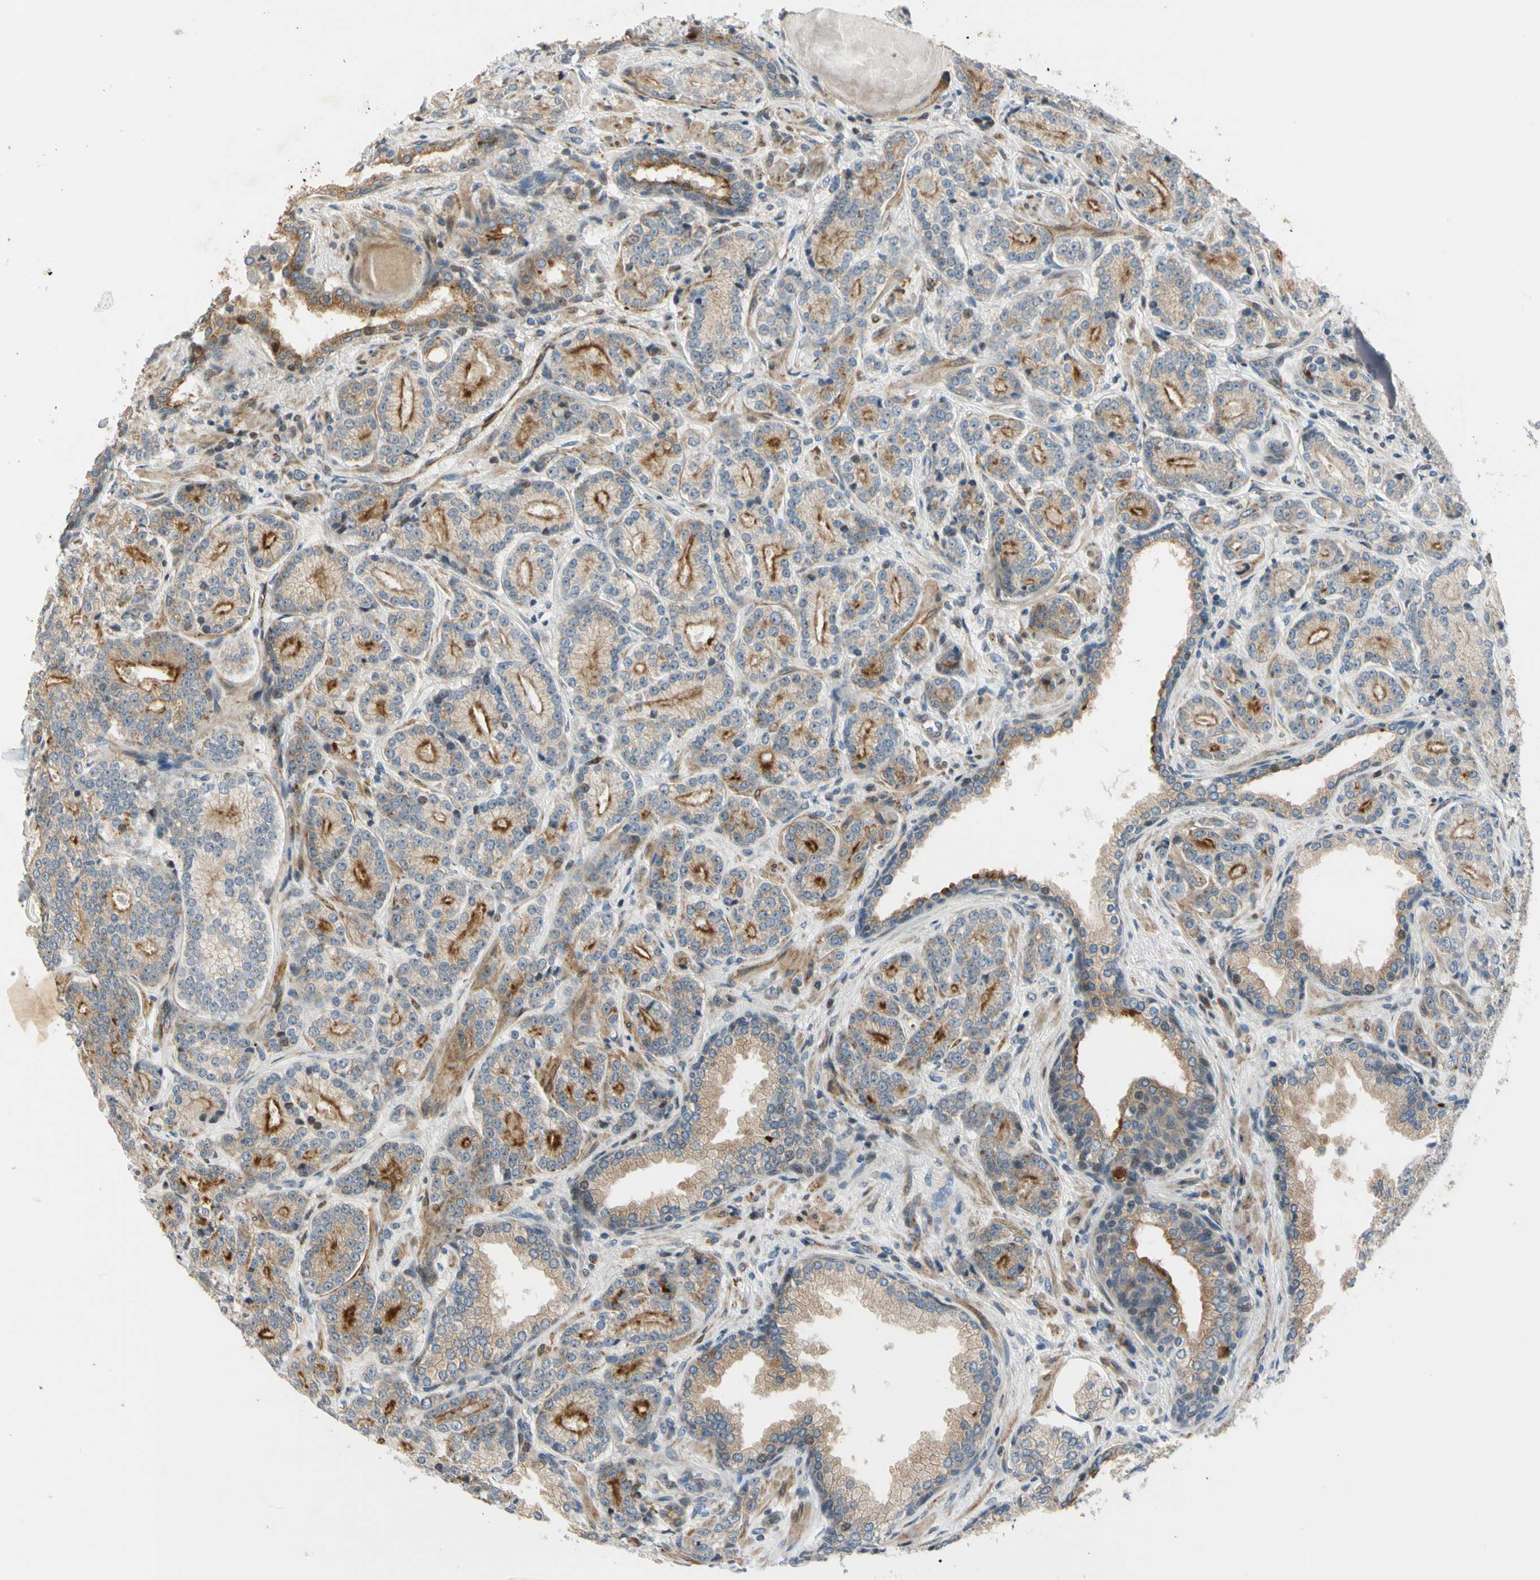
{"staining": {"intensity": "strong", "quantity": "25%-75%", "location": "cytoplasmic/membranous"}, "tissue": "prostate cancer", "cell_type": "Tumor cells", "image_type": "cancer", "snomed": [{"axis": "morphology", "description": "Adenocarcinoma, High grade"}, {"axis": "topography", "description": "Prostate"}], "caption": "Brown immunohistochemical staining in prostate high-grade adenocarcinoma exhibits strong cytoplasmic/membranous positivity in approximately 25%-75% of tumor cells.", "gene": "NPDC1", "patient": {"sex": "male", "age": 61}}